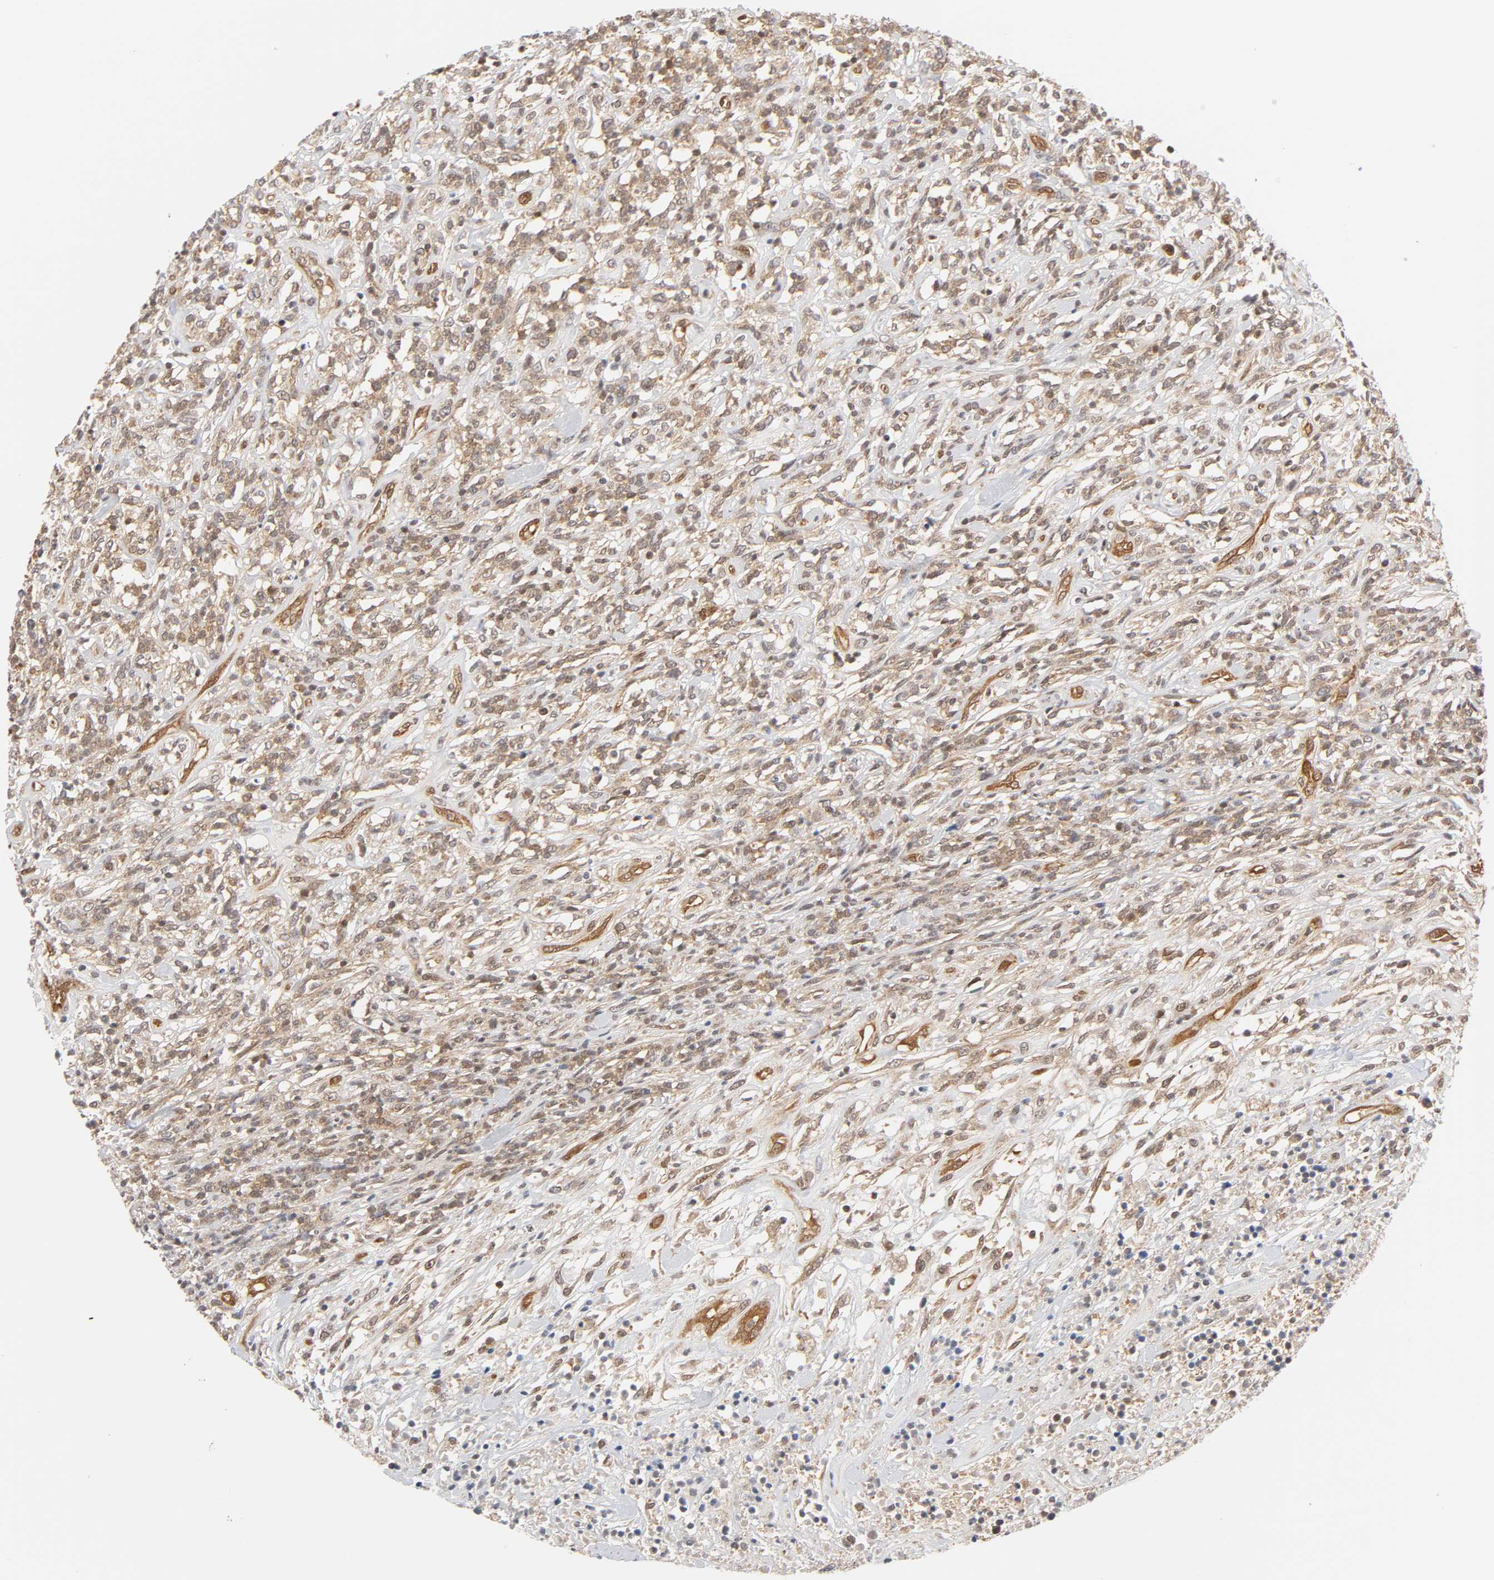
{"staining": {"intensity": "weak", "quantity": ">75%", "location": "cytoplasmic/membranous,nuclear"}, "tissue": "lymphoma", "cell_type": "Tumor cells", "image_type": "cancer", "snomed": [{"axis": "morphology", "description": "Malignant lymphoma, non-Hodgkin's type, High grade"}, {"axis": "topography", "description": "Lymph node"}], "caption": "The photomicrograph exhibits immunohistochemical staining of lymphoma. There is weak cytoplasmic/membranous and nuclear expression is identified in about >75% of tumor cells. The staining is performed using DAB brown chromogen to label protein expression. The nuclei are counter-stained blue using hematoxylin.", "gene": "CDC37", "patient": {"sex": "female", "age": 73}}